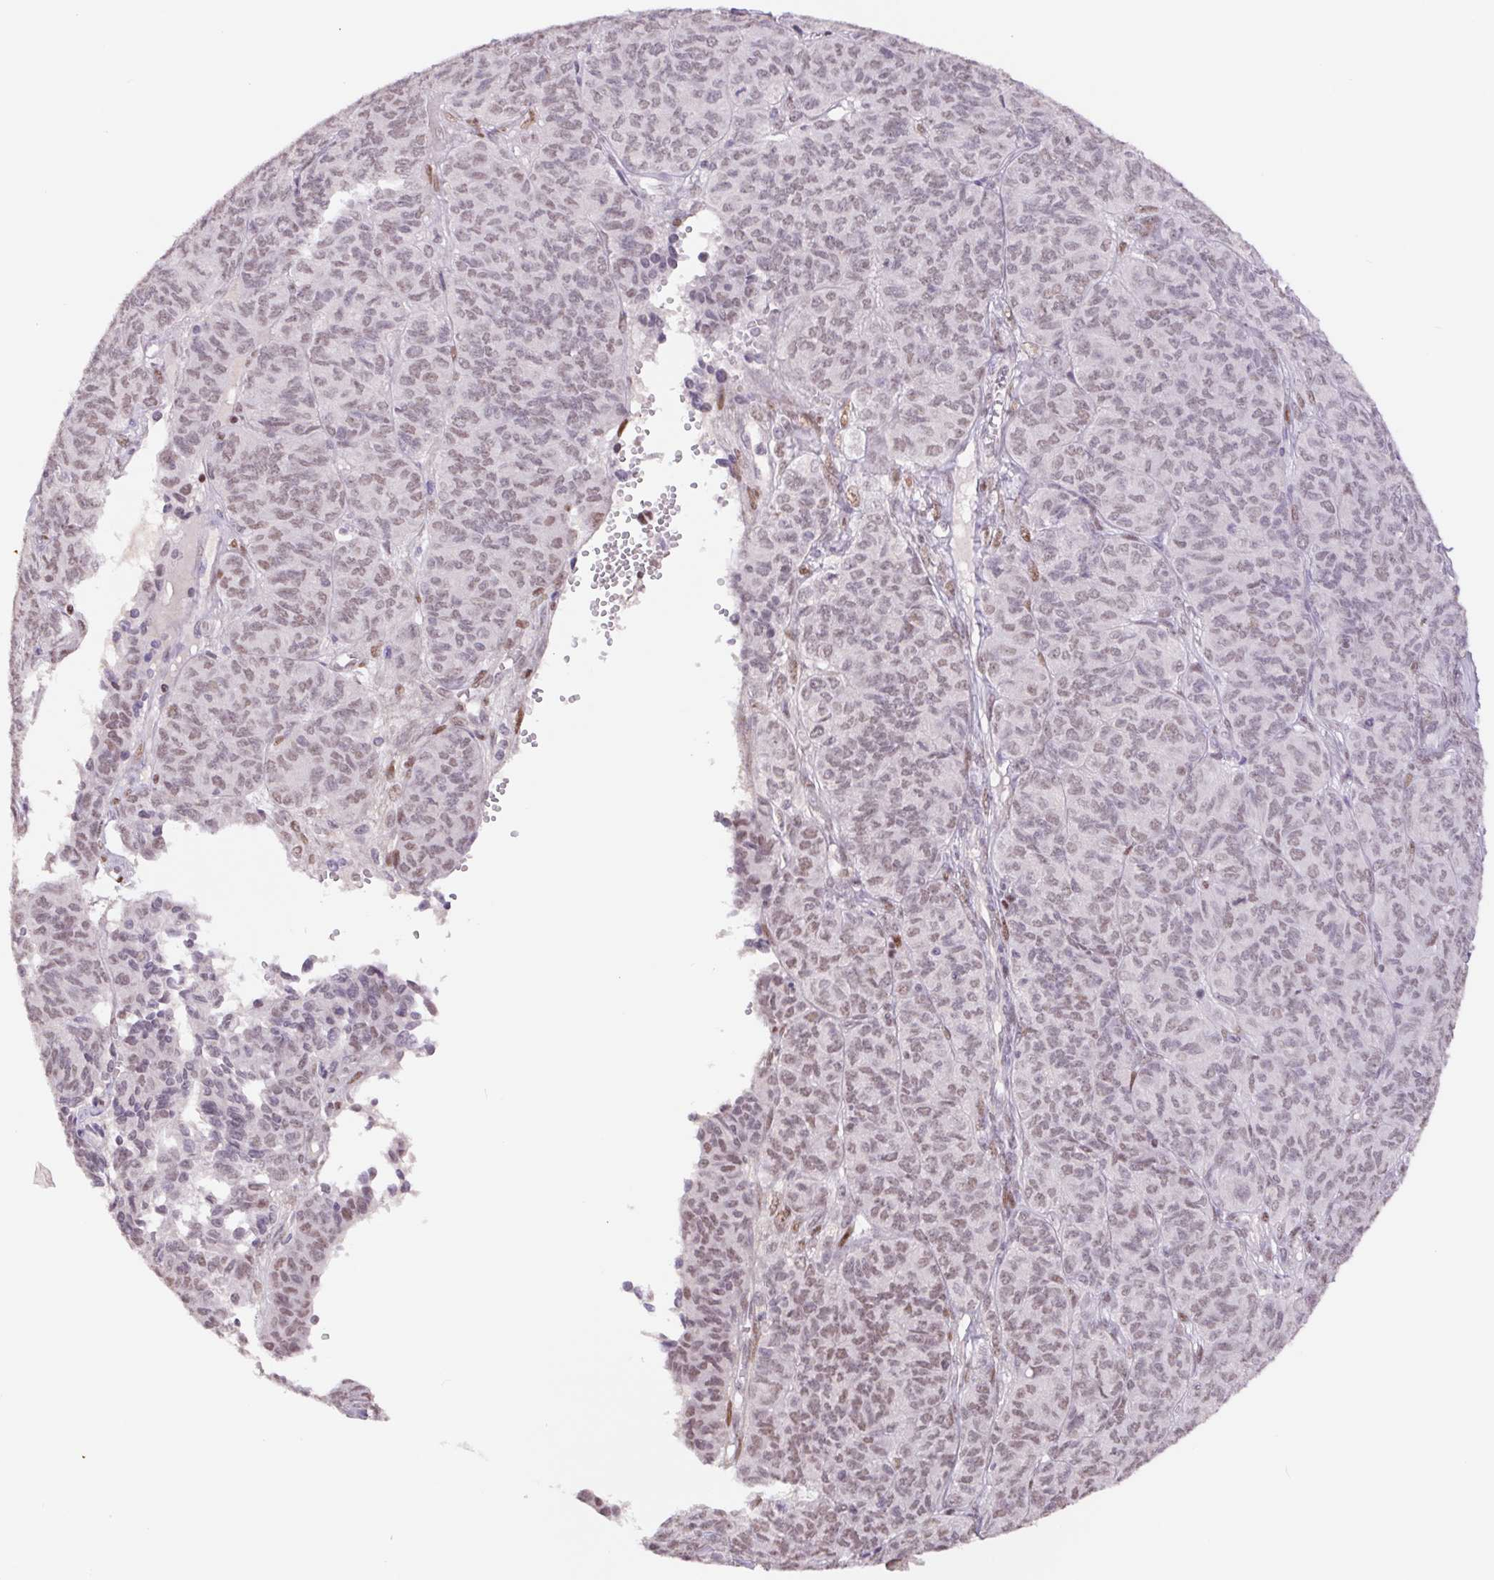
{"staining": {"intensity": "weak", "quantity": ">75%", "location": "nuclear"}, "tissue": "ovarian cancer", "cell_type": "Tumor cells", "image_type": "cancer", "snomed": [{"axis": "morphology", "description": "Carcinoma, endometroid"}, {"axis": "topography", "description": "Ovary"}], "caption": "Immunohistochemistry of ovarian cancer (endometroid carcinoma) displays low levels of weak nuclear positivity in about >75% of tumor cells.", "gene": "TRERF1", "patient": {"sex": "female", "age": 80}}